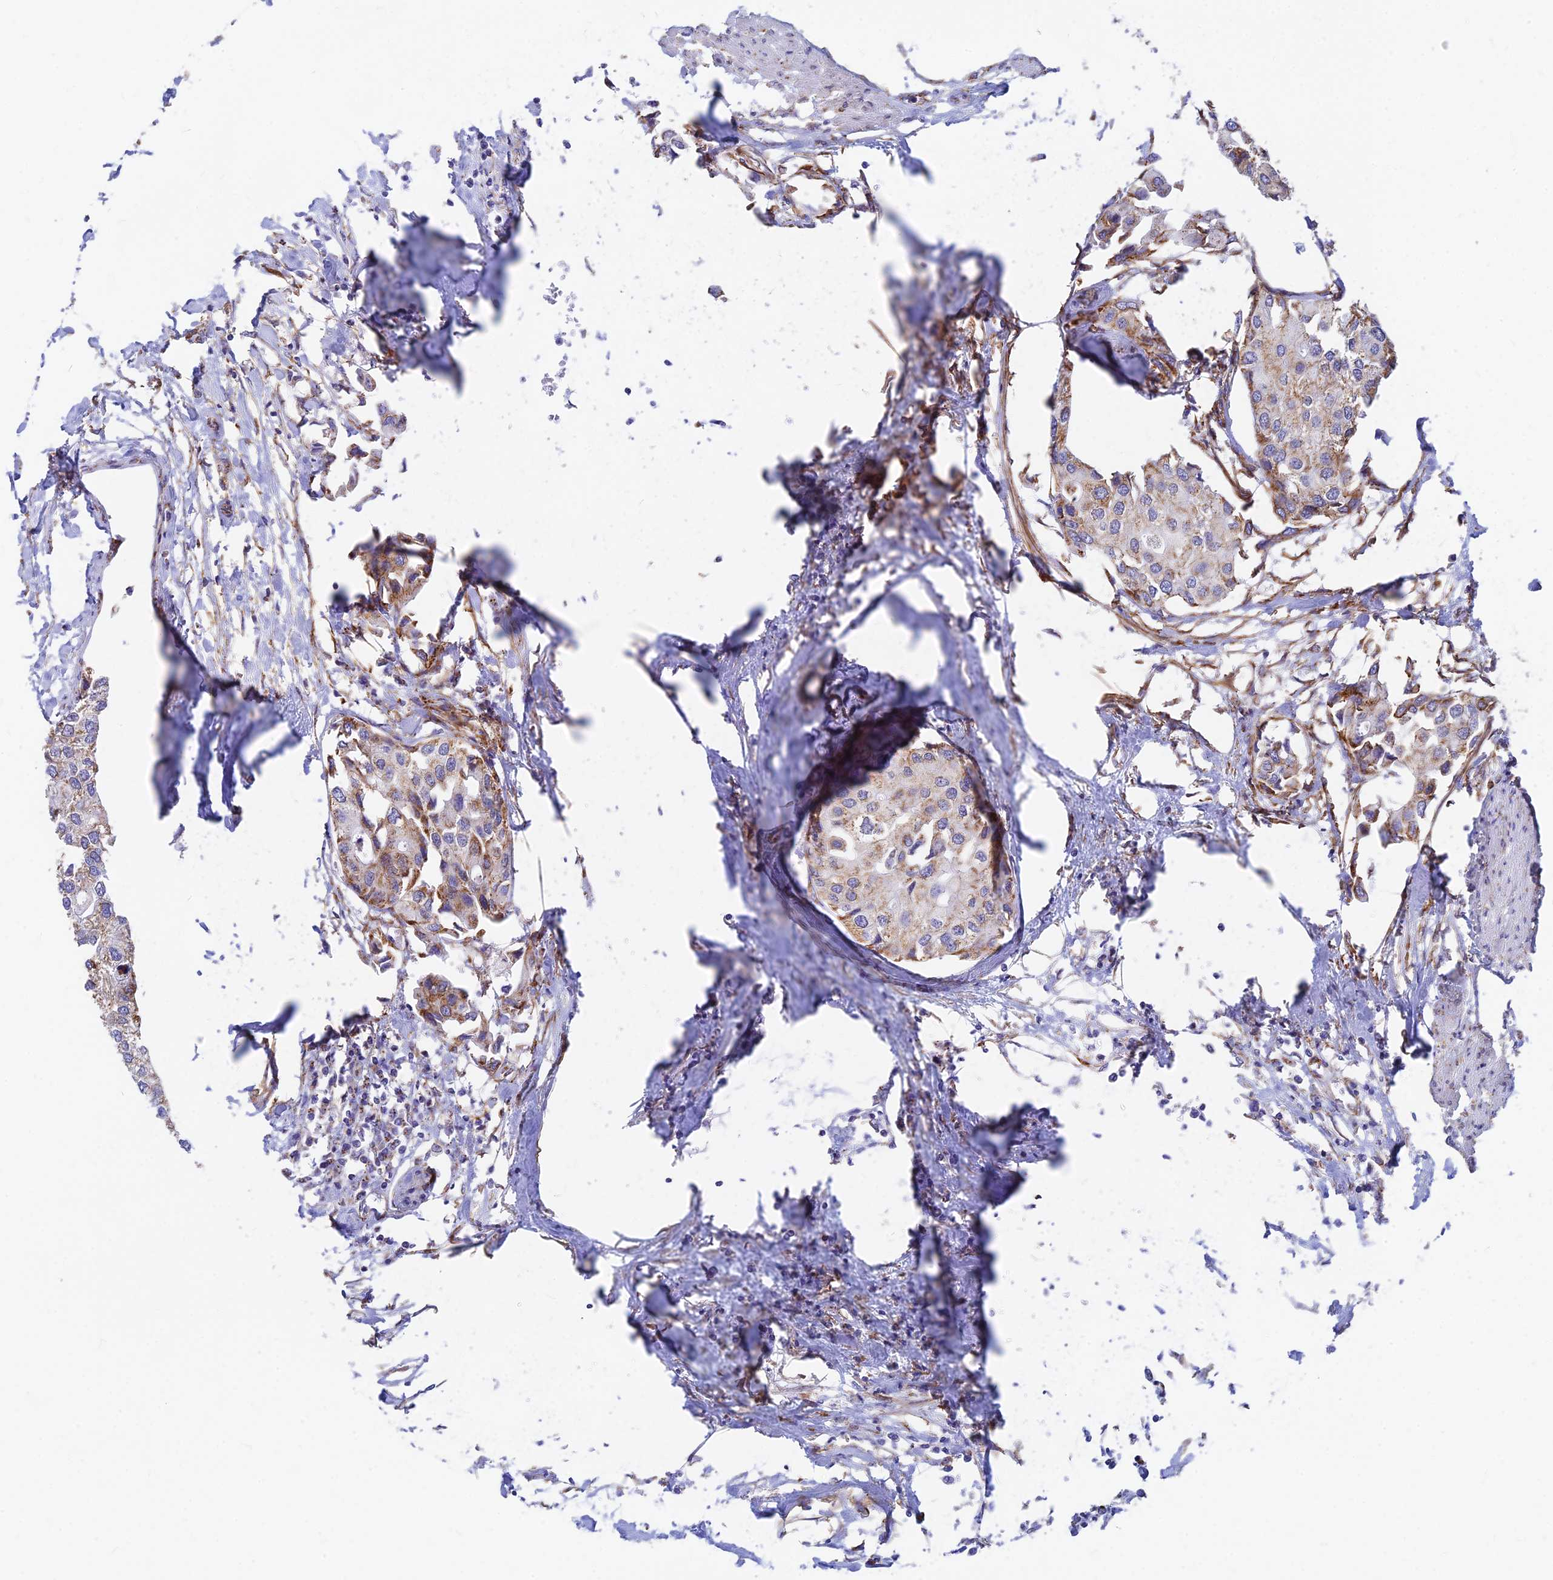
{"staining": {"intensity": "moderate", "quantity": "<25%", "location": "cytoplasmic/membranous"}, "tissue": "urothelial cancer", "cell_type": "Tumor cells", "image_type": "cancer", "snomed": [{"axis": "morphology", "description": "Urothelial carcinoma, High grade"}, {"axis": "topography", "description": "Urinary bladder"}], "caption": "Brown immunohistochemical staining in human urothelial cancer shows moderate cytoplasmic/membranous staining in approximately <25% of tumor cells.", "gene": "VSTM2L", "patient": {"sex": "male", "age": 64}}